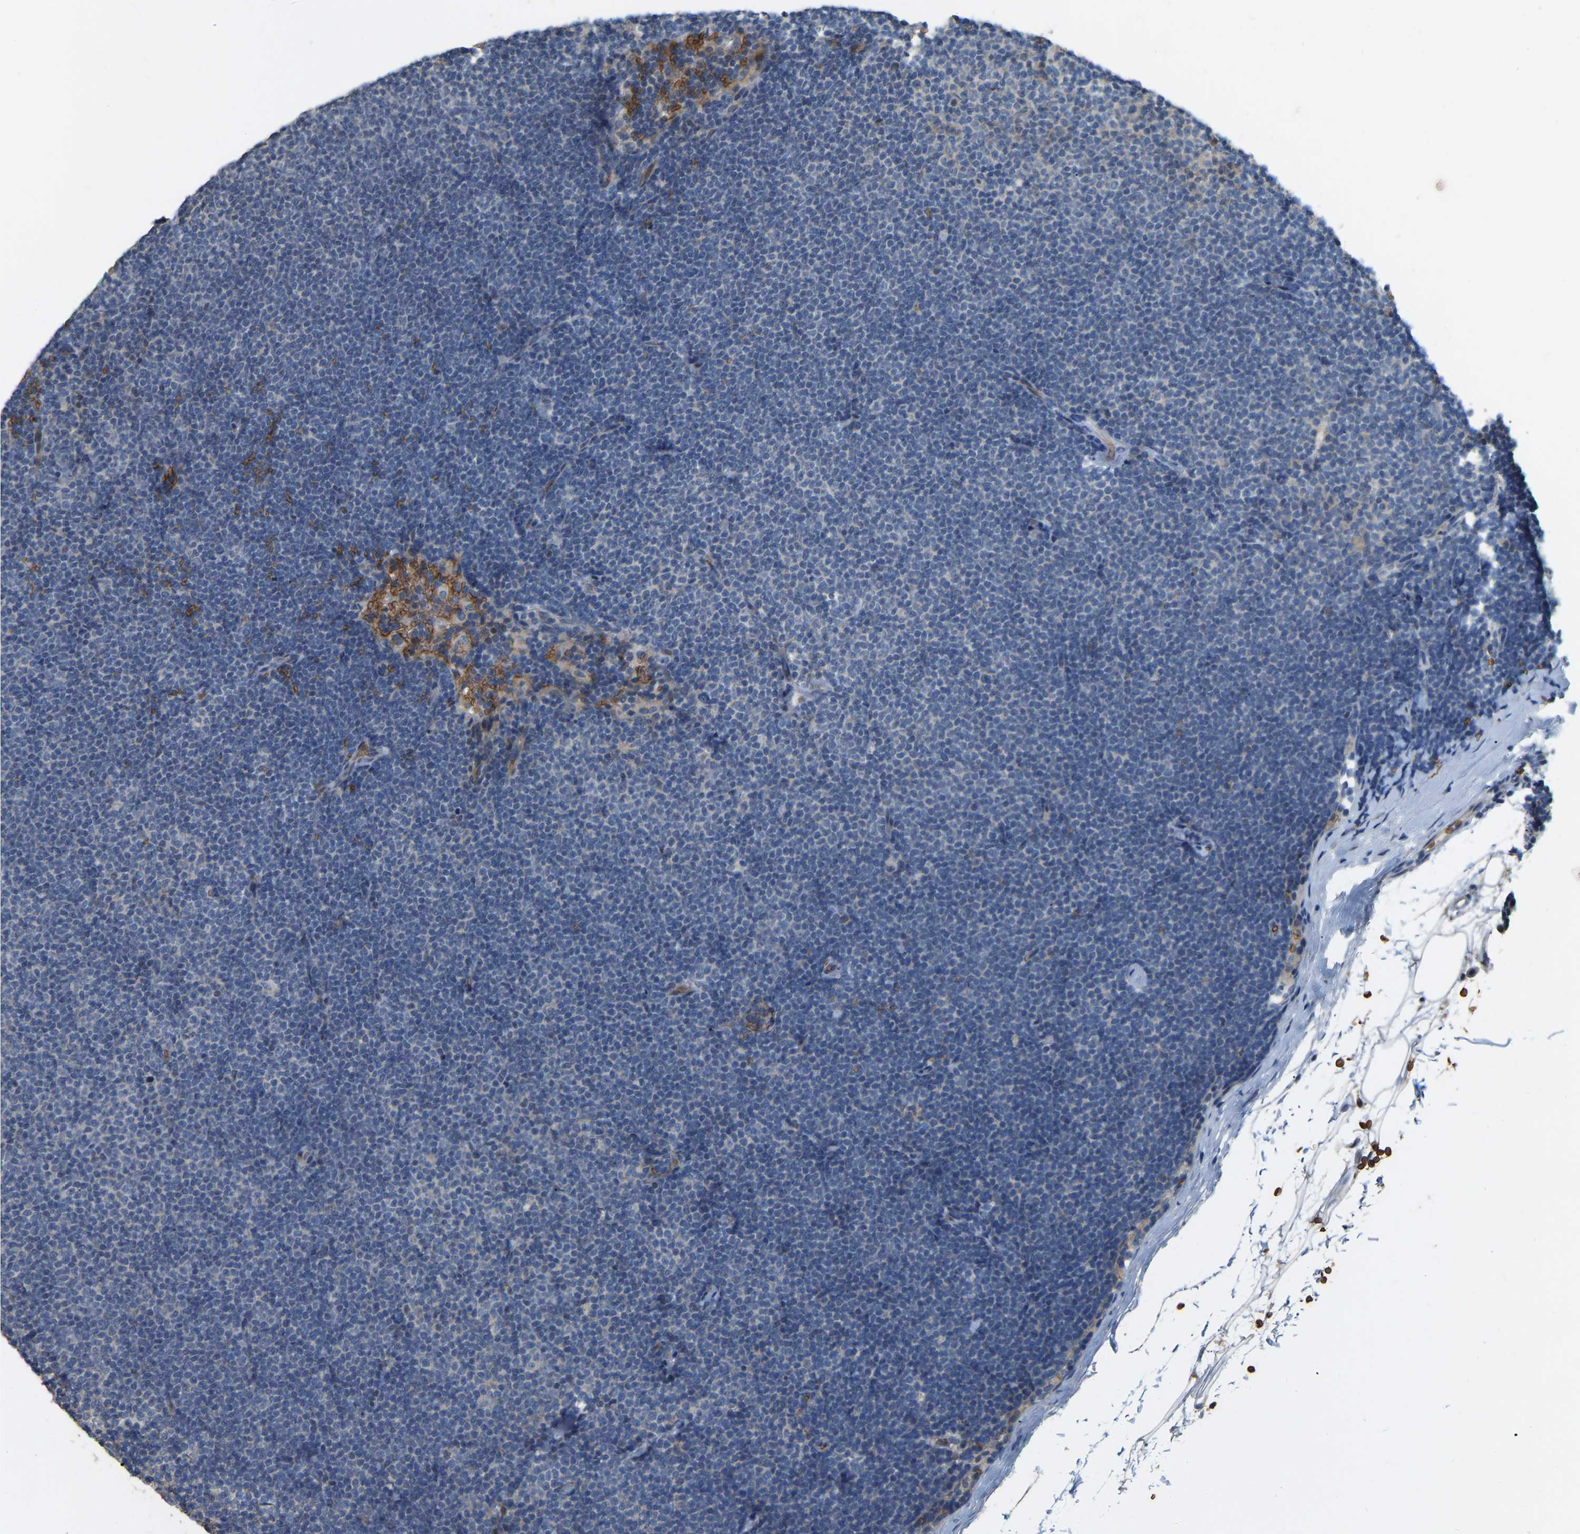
{"staining": {"intensity": "negative", "quantity": "none", "location": "none"}, "tissue": "lymphoma", "cell_type": "Tumor cells", "image_type": "cancer", "snomed": [{"axis": "morphology", "description": "Malignant lymphoma, non-Hodgkin's type, Low grade"}, {"axis": "topography", "description": "Lymph node"}], "caption": "IHC image of neoplastic tissue: lymphoma stained with DAB (3,3'-diaminobenzidine) reveals no significant protein staining in tumor cells.", "gene": "CFAP298", "patient": {"sex": "female", "age": 53}}